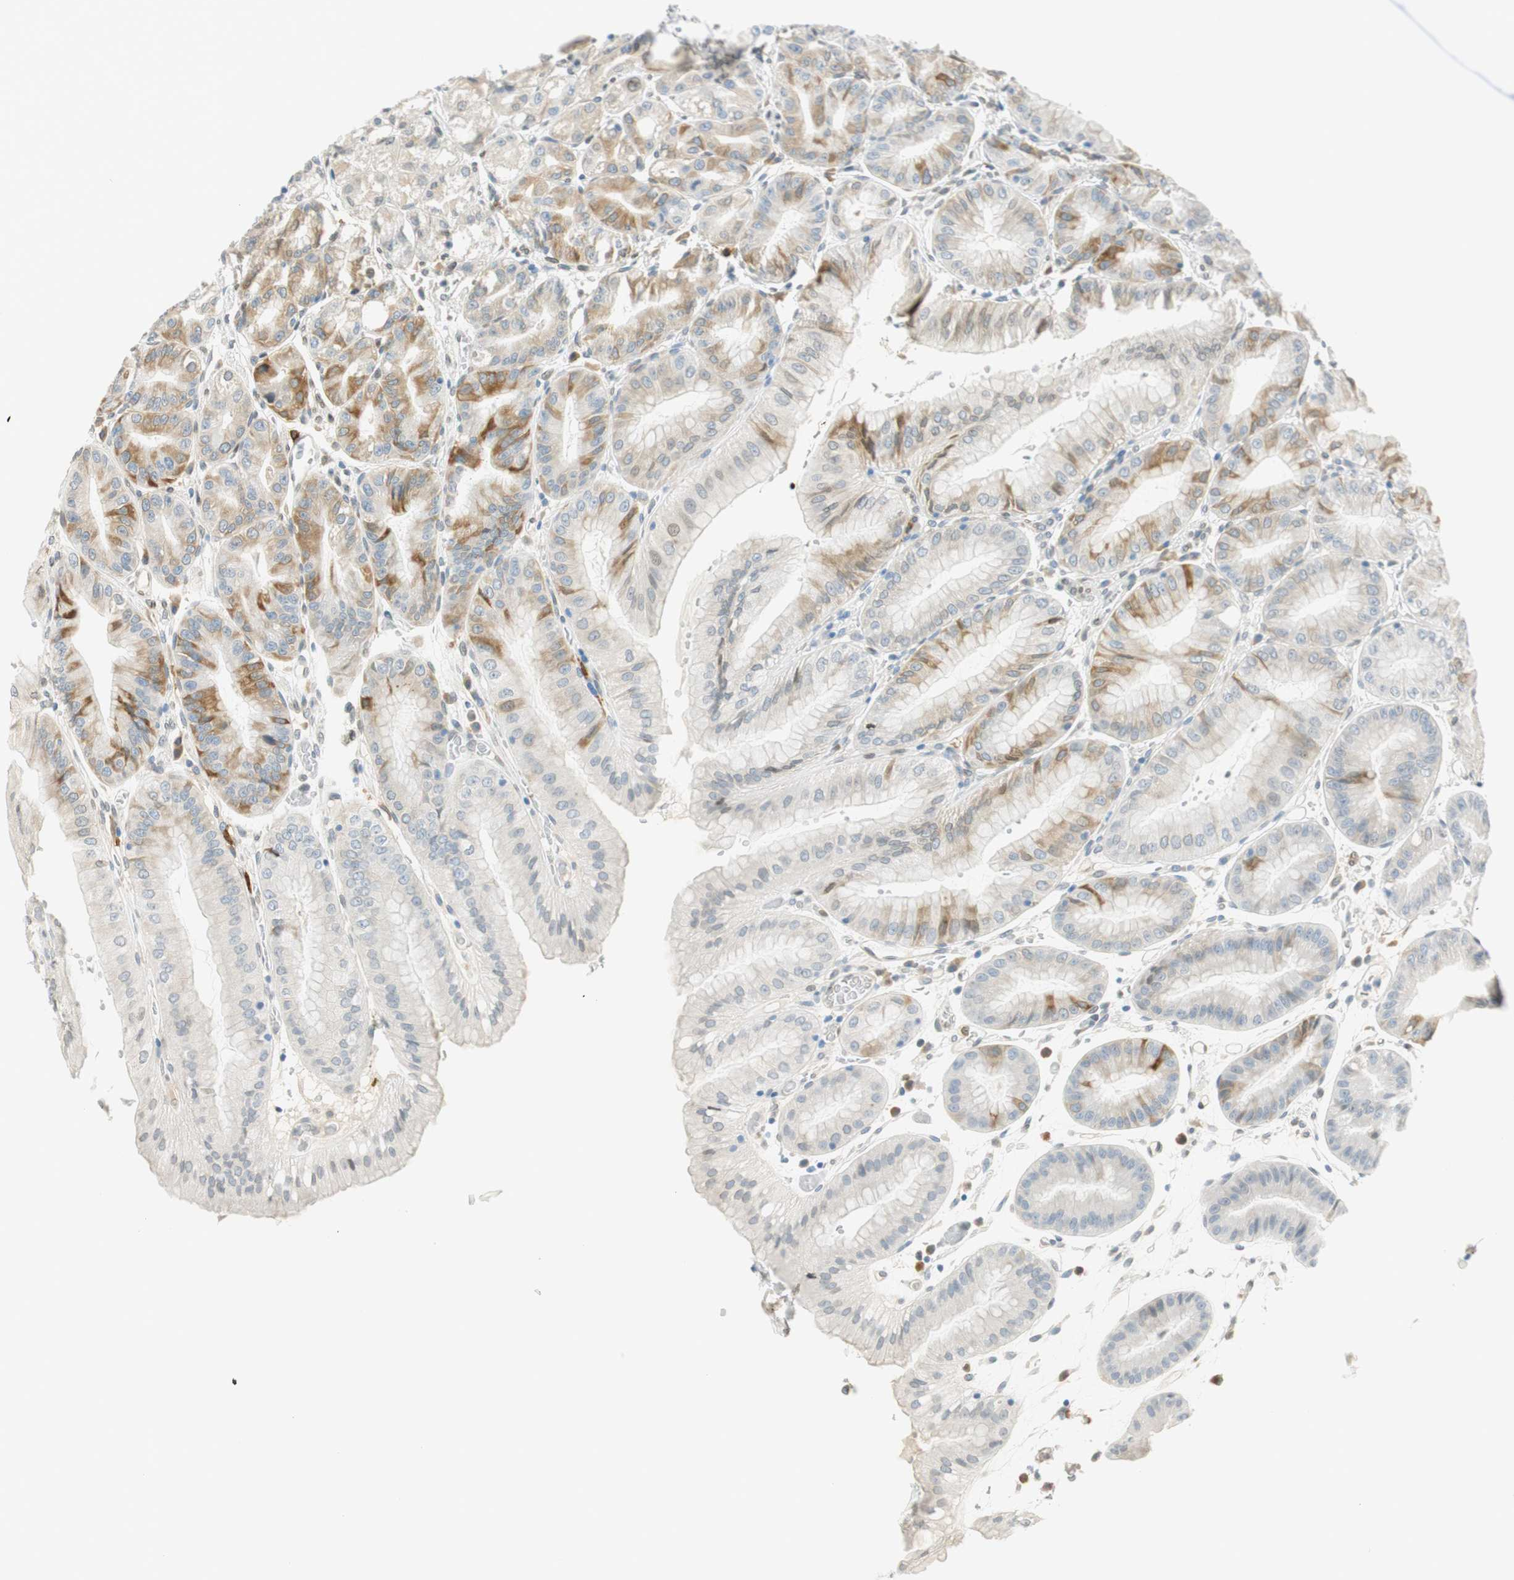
{"staining": {"intensity": "moderate", "quantity": "25%-75%", "location": "cytoplasmic/membranous"}, "tissue": "stomach", "cell_type": "Glandular cells", "image_type": "normal", "snomed": [{"axis": "morphology", "description": "Normal tissue, NOS"}, {"axis": "topography", "description": "Stomach, lower"}], "caption": "This micrograph reveals IHC staining of benign stomach, with medium moderate cytoplasmic/membranous staining in approximately 25%-75% of glandular cells.", "gene": "TMEM260", "patient": {"sex": "male", "age": 71}}